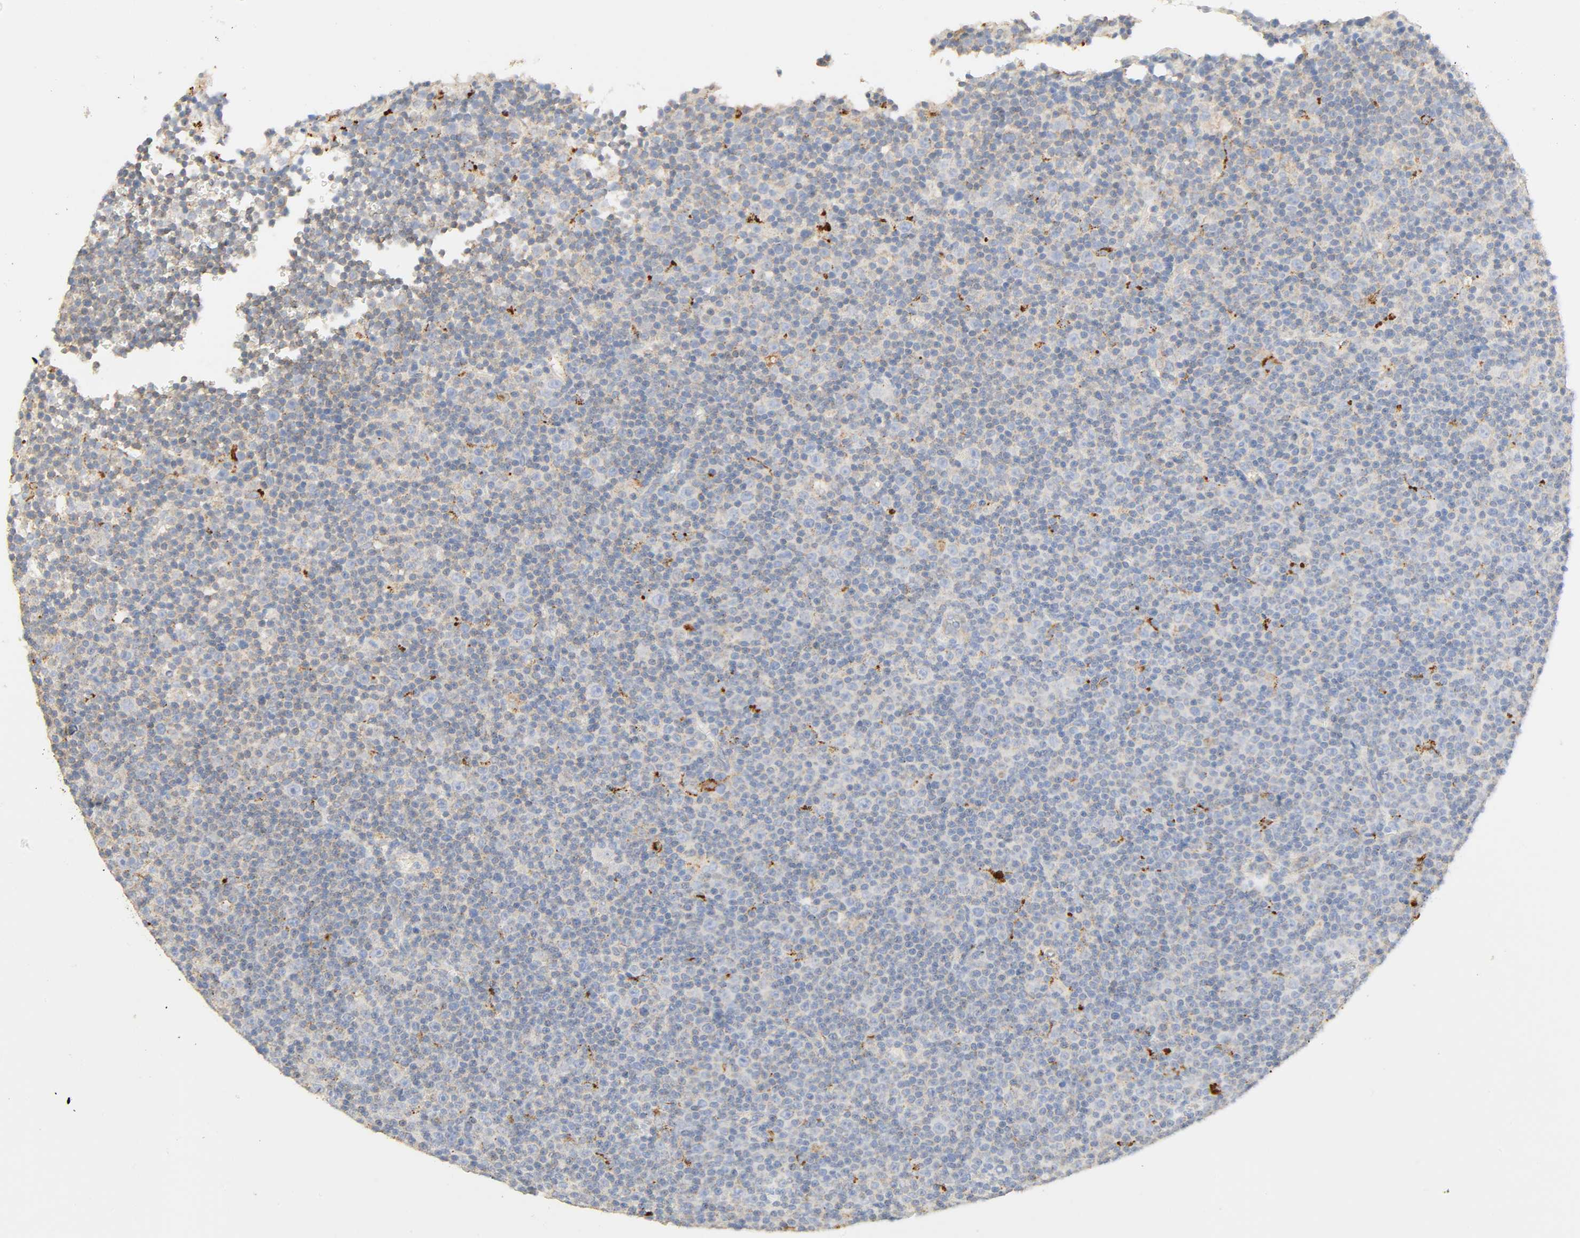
{"staining": {"intensity": "moderate", "quantity": "<25%", "location": "cytoplasmic/membranous"}, "tissue": "lymphoma", "cell_type": "Tumor cells", "image_type": "cancer", "snomed": [{"axis": "morphology", "description": "Malignant lymphoma, non-Hodgkin's type, Low grade"}, {"axis": "topography", "description": "Lymph node"}], "caption": "Moderate cytoplasmic/membranous protein staining is present in approximately <25% of tumor cells in lymphoma. (DAB IHC with brightfield microscopy, high magnification).", "gene": "CAMK2A", "patient": {"sex": "female", "age": 67}}